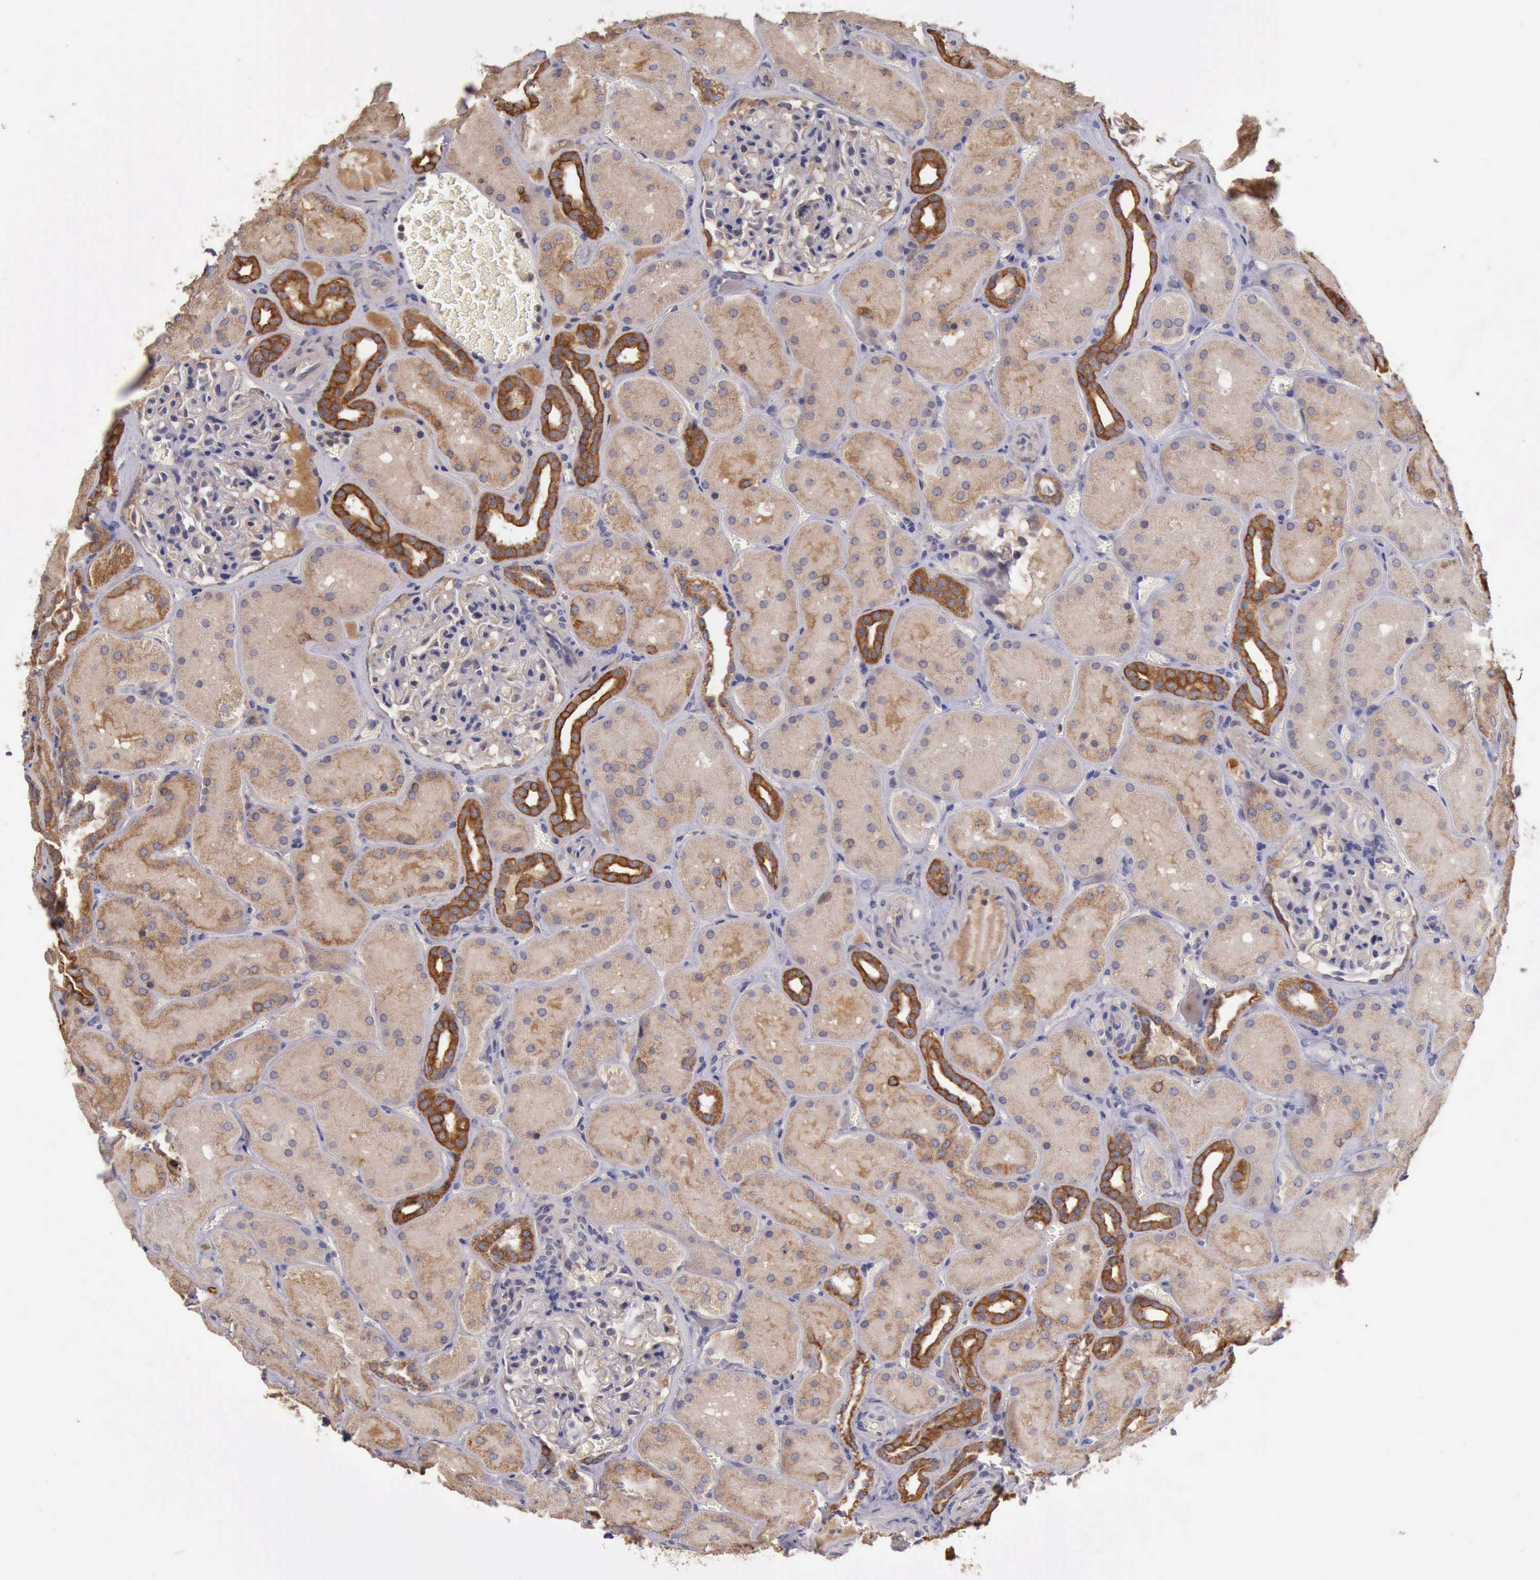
{"staining": {"intensity": "negative", "quantity": "none", "location": "none"}, "tissue": "kidney", "cell_type": "Cells in glomeruli", "image_type": "normal", "snomed": [{"axis": "morphology", "description": "Normal tissue, NOS"}, {"axis": "topography", "description": "Kidney"}], "caption": "This histopathology image is of normal kidney stained with immunohistochemistry to label a protein in brown with the nuclei are counter-stained blue. There is no expression in cells in glomeruli.", "gene": "RAB39B", "patient": {"sex": "male", "age": 28}}